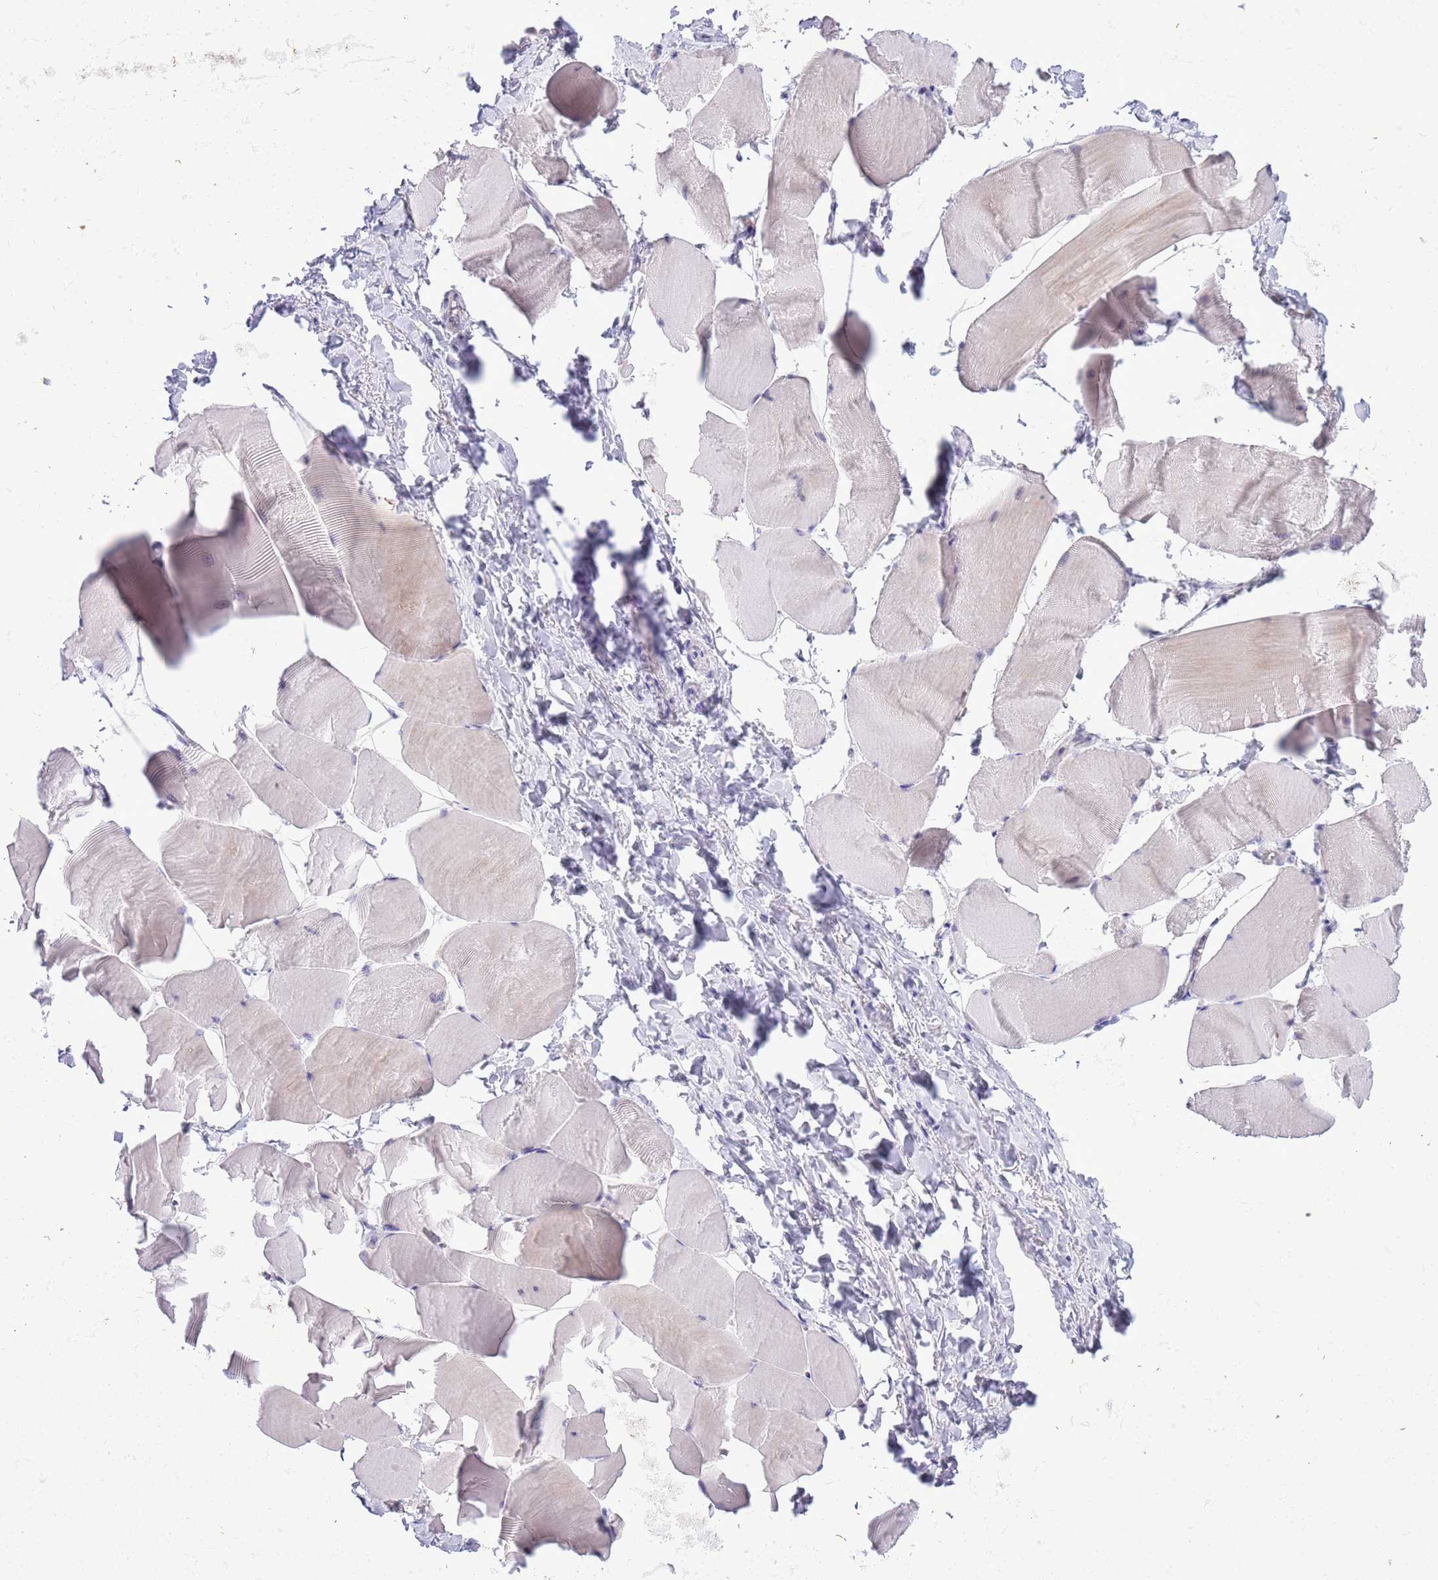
{"staining": {"intensity": "negative", "quantity": "none", "location": "none"}, "tissue": "skeletal muscle", "cell_type": "Myocytes", "image_type": "normal", "snomed": [{"axis": "morphology", "description": "Normal tissue, NOS"}, {"axis": "topography", "description": "Skeletal muscle"}], "caption": "High power microscopy micrograph of an IHC micrograph of normal skeletal muscle, revealing no significant positivity in myocytes. Nuclei are stained in blue.", "gene": "BCL11B", "patient": {"sex": "male", "age": 25}}